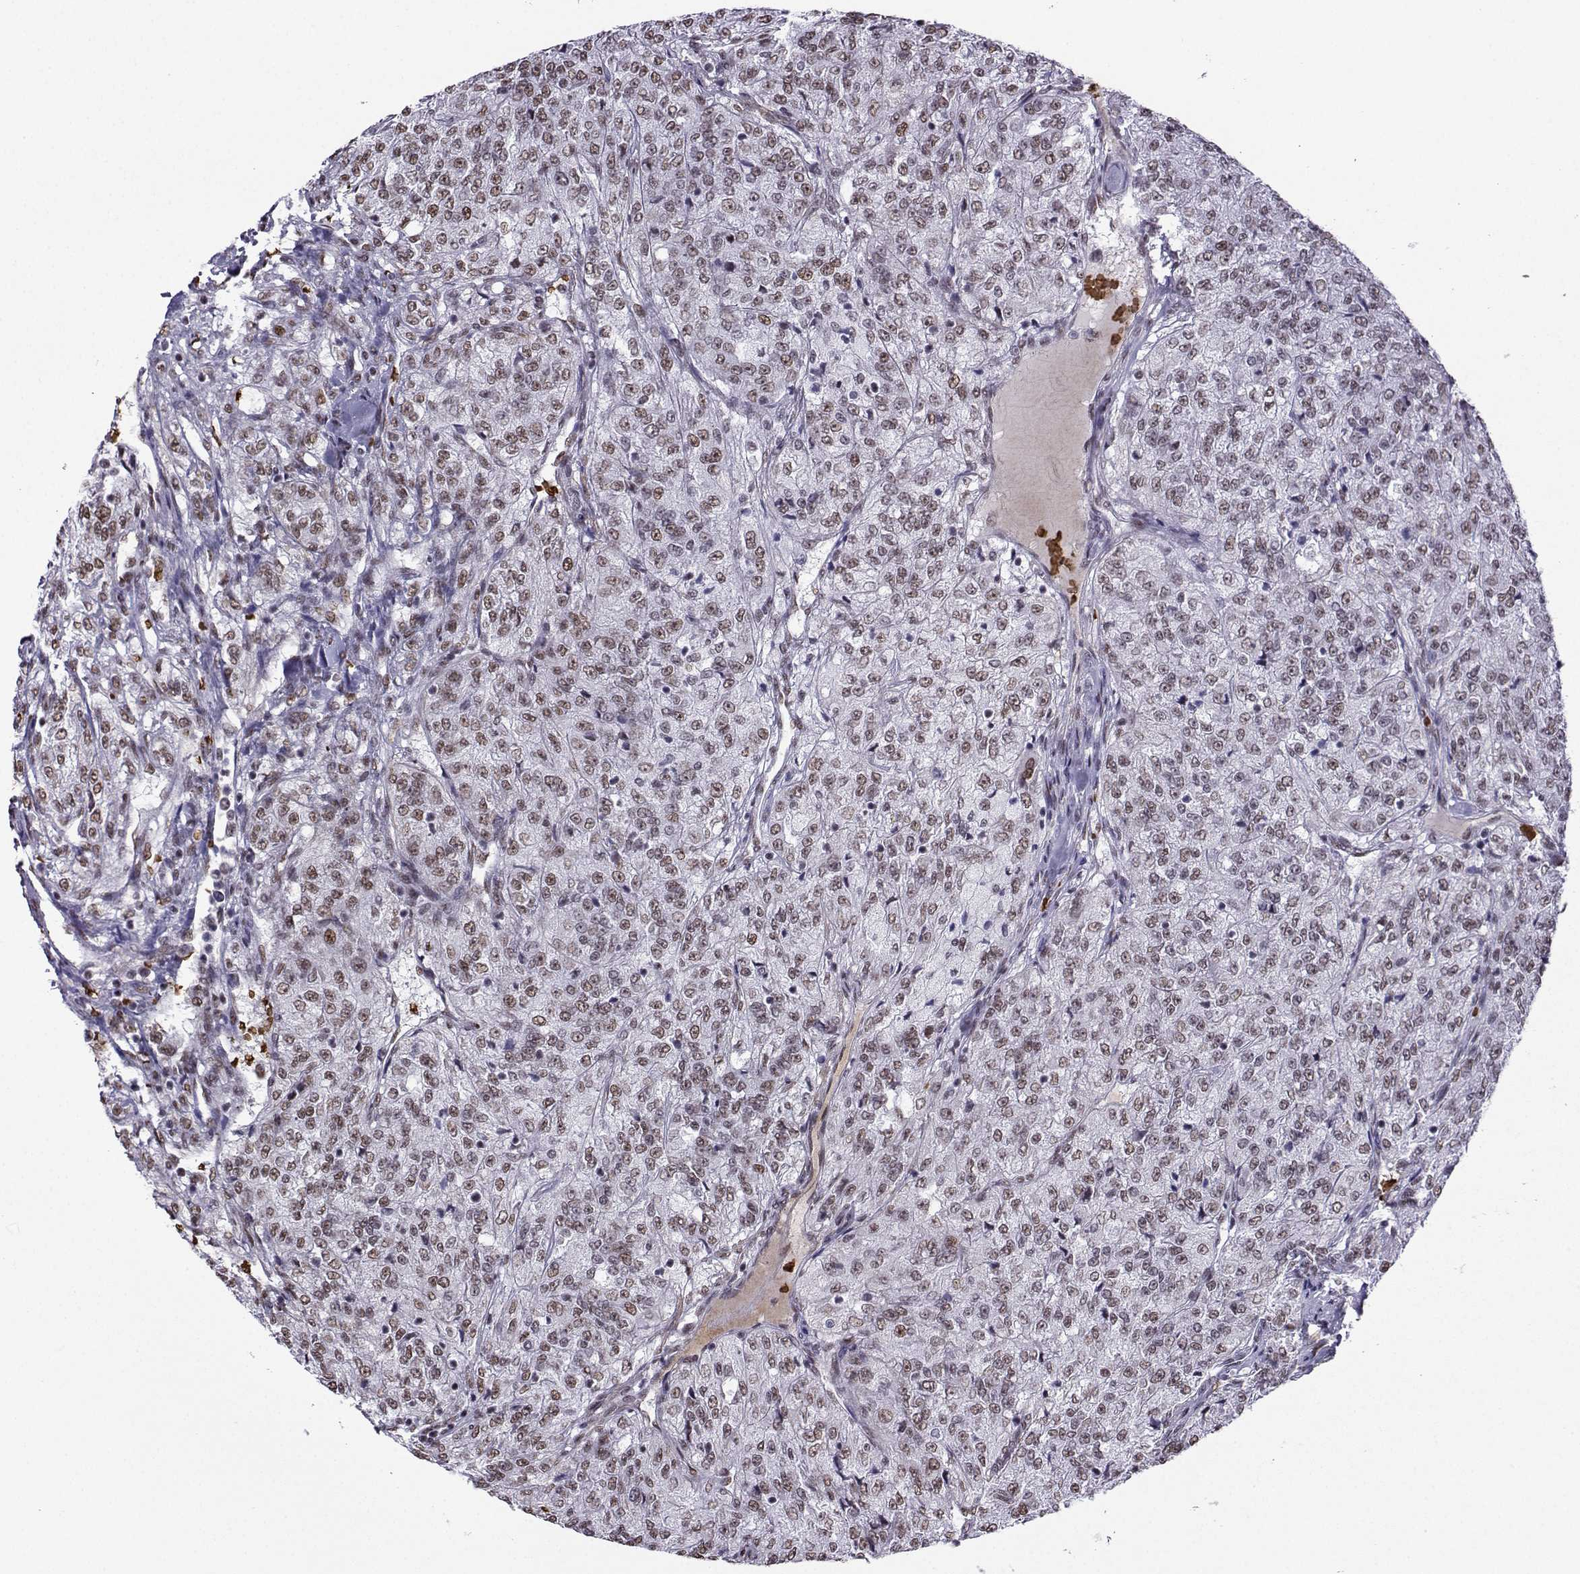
{"staining": {"intensity": "weak", "quantity": ">75%", "location": "nuclear"}, "tissue": "renal cancer", "cell_type": "Tumor cells", "image_type": "cancer", "snomed": [{"axis": "morphology", "description": "Adenocarcinoma, NOS"}, {"axis": "topography", "description": "Kidney"}], "caption": "High-power microscopy captured an immunohistochemistry image of renal adenocarcinoma, revealing weak nuclear positivity in approximately >75% of tumor cells. (Brightfield microscopy of DAB IHC at high magnification).", "gene": "CCNK", "patient": {"sex": "female", "age": 63}}